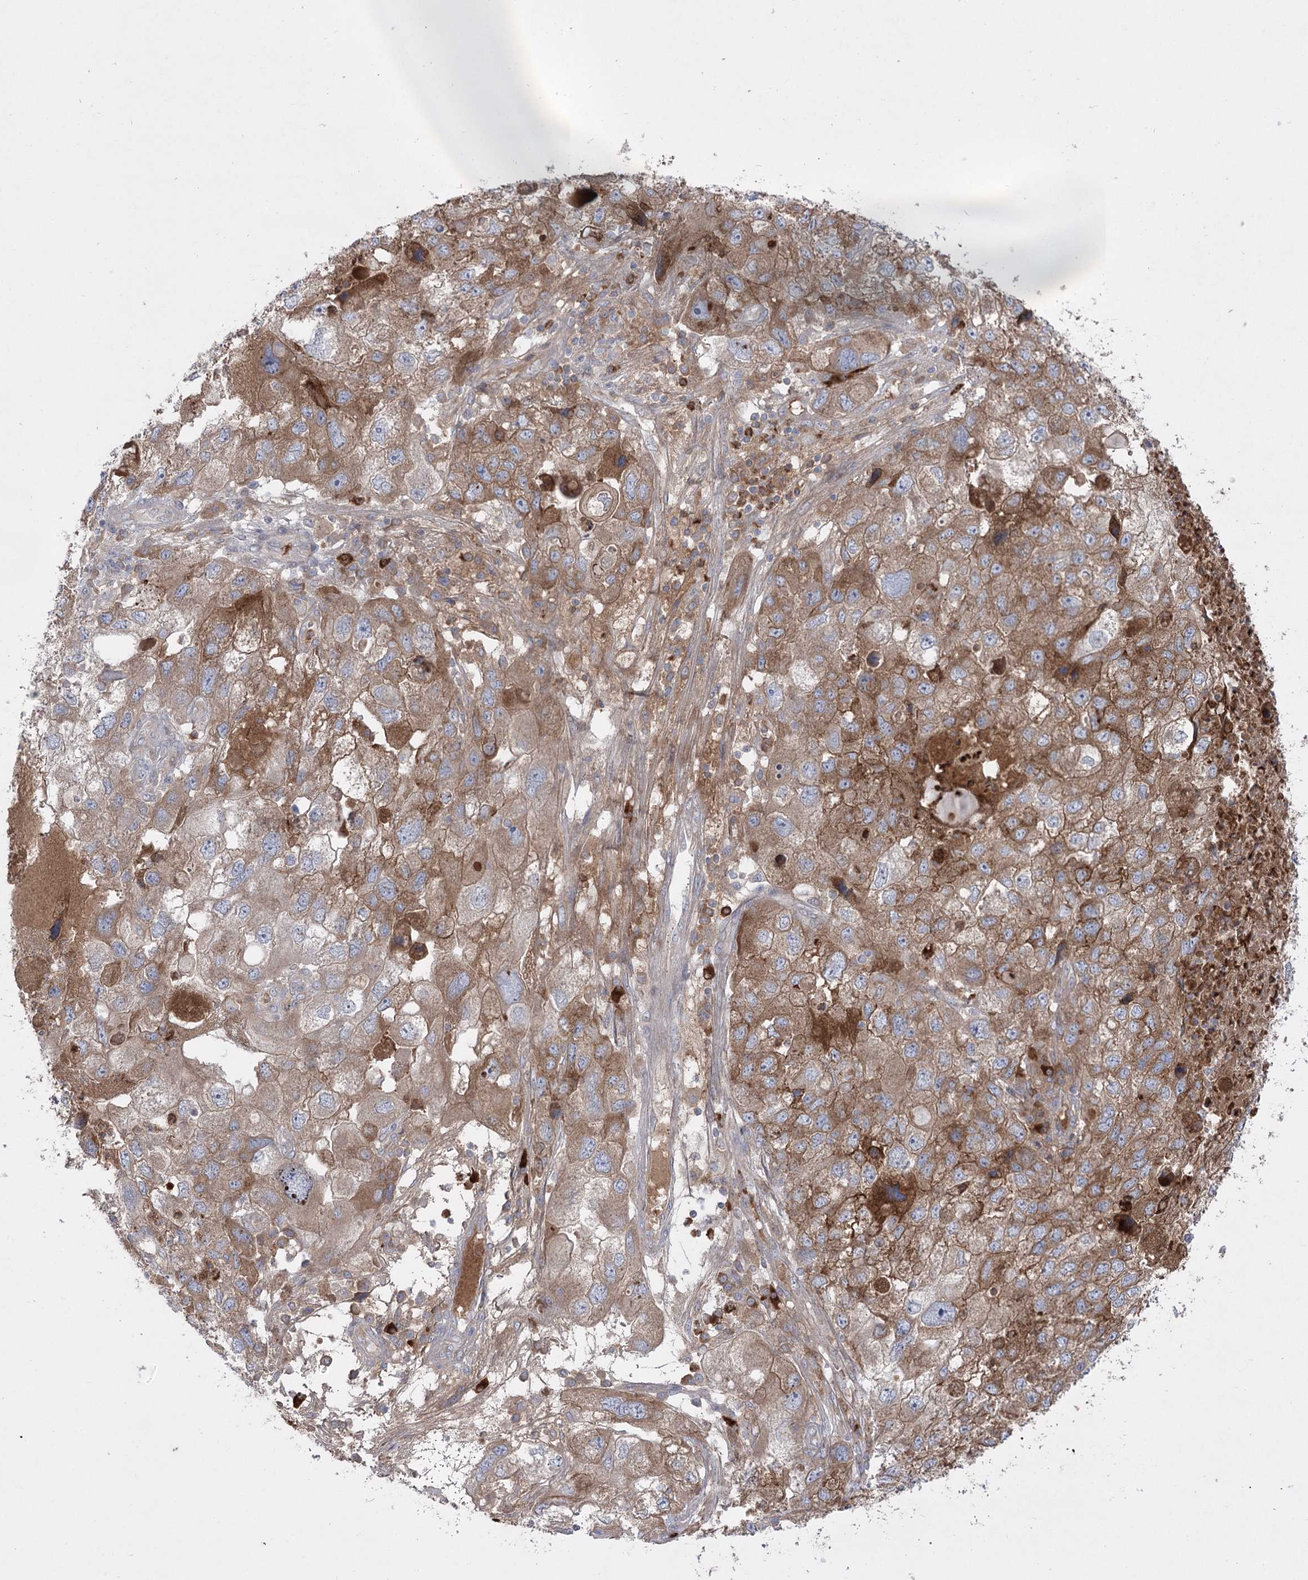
{"staining": {"intensity": "moderate", "quantity": ">75%", "location": "cytoplasmic/membranous"}, "tissue": "endometrial cancer", "cell_type": "Tumor cells", "image_type": "cancer", "snomed": [{"axis": "morphology", "description": "Adenocarcinoma, NOS"}, {"axis": "topography", "description": "Endometrium"}], "caption": "DAB immunohistochemical staining of human endometrial cancer (adenocarcinoma) reveals moderate cytoplasmic/membranous protein positivity in about >75% of tumor cells.", "gene": "PLEKHA5", "patient": {"sex": "female", "age": 49}}